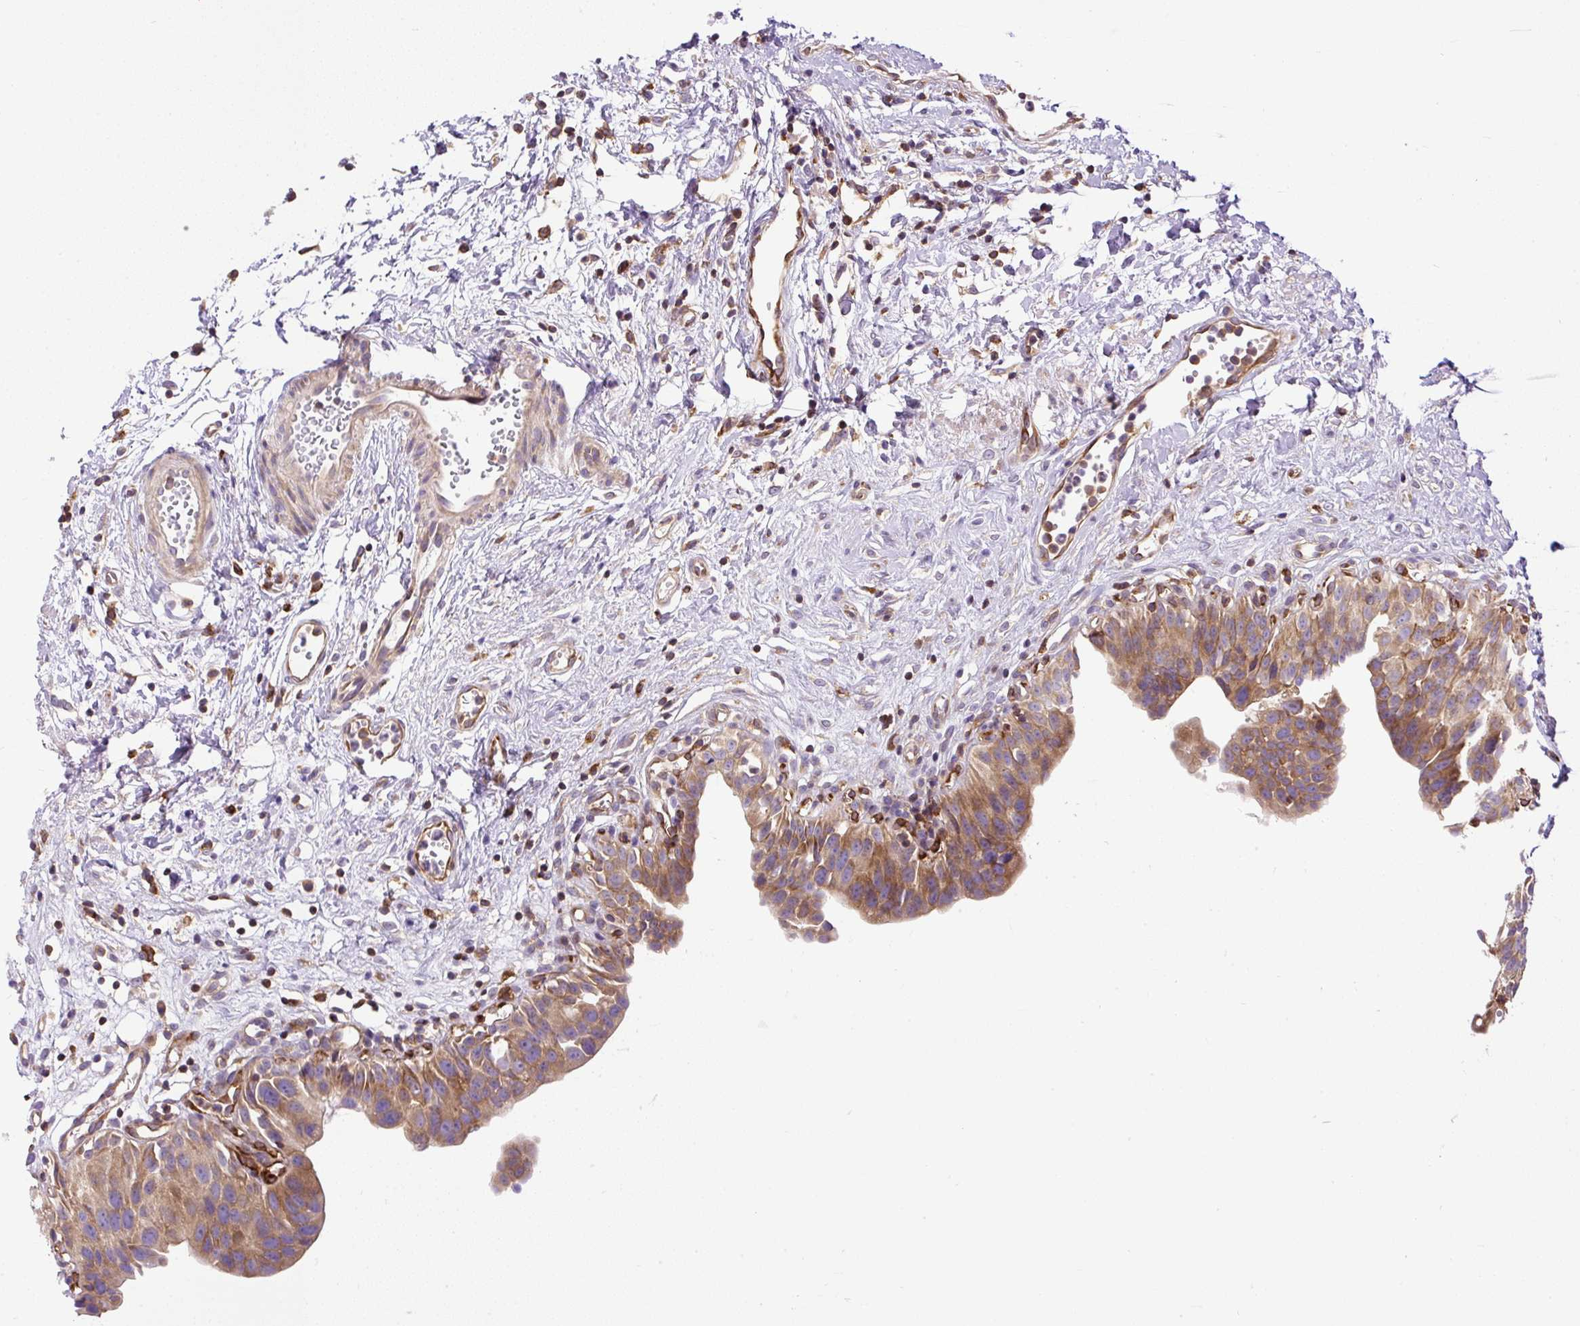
{"staining": {"intensity": "moderate", "quantity": ">75%", "location": "cytoplasmic/membranous"}, "tissue": "urinary bladder", "cell_type": "Urothelial cells", "image_type": "normal", "snomed": [{"axis": "morphology", "description": "Normal tissue, NOS"}, {"axis": "topography", "description": "Urinary bladder"}], "caption": "Immunohistochemical staining of normal urinary bladder reveals >75% levels of moderate cytoplasmic/membranous protein positivity in approximately >75% of urothelial cells.", "gene": "MAP1S", "patient": {"sex": "male", "age": 51}}